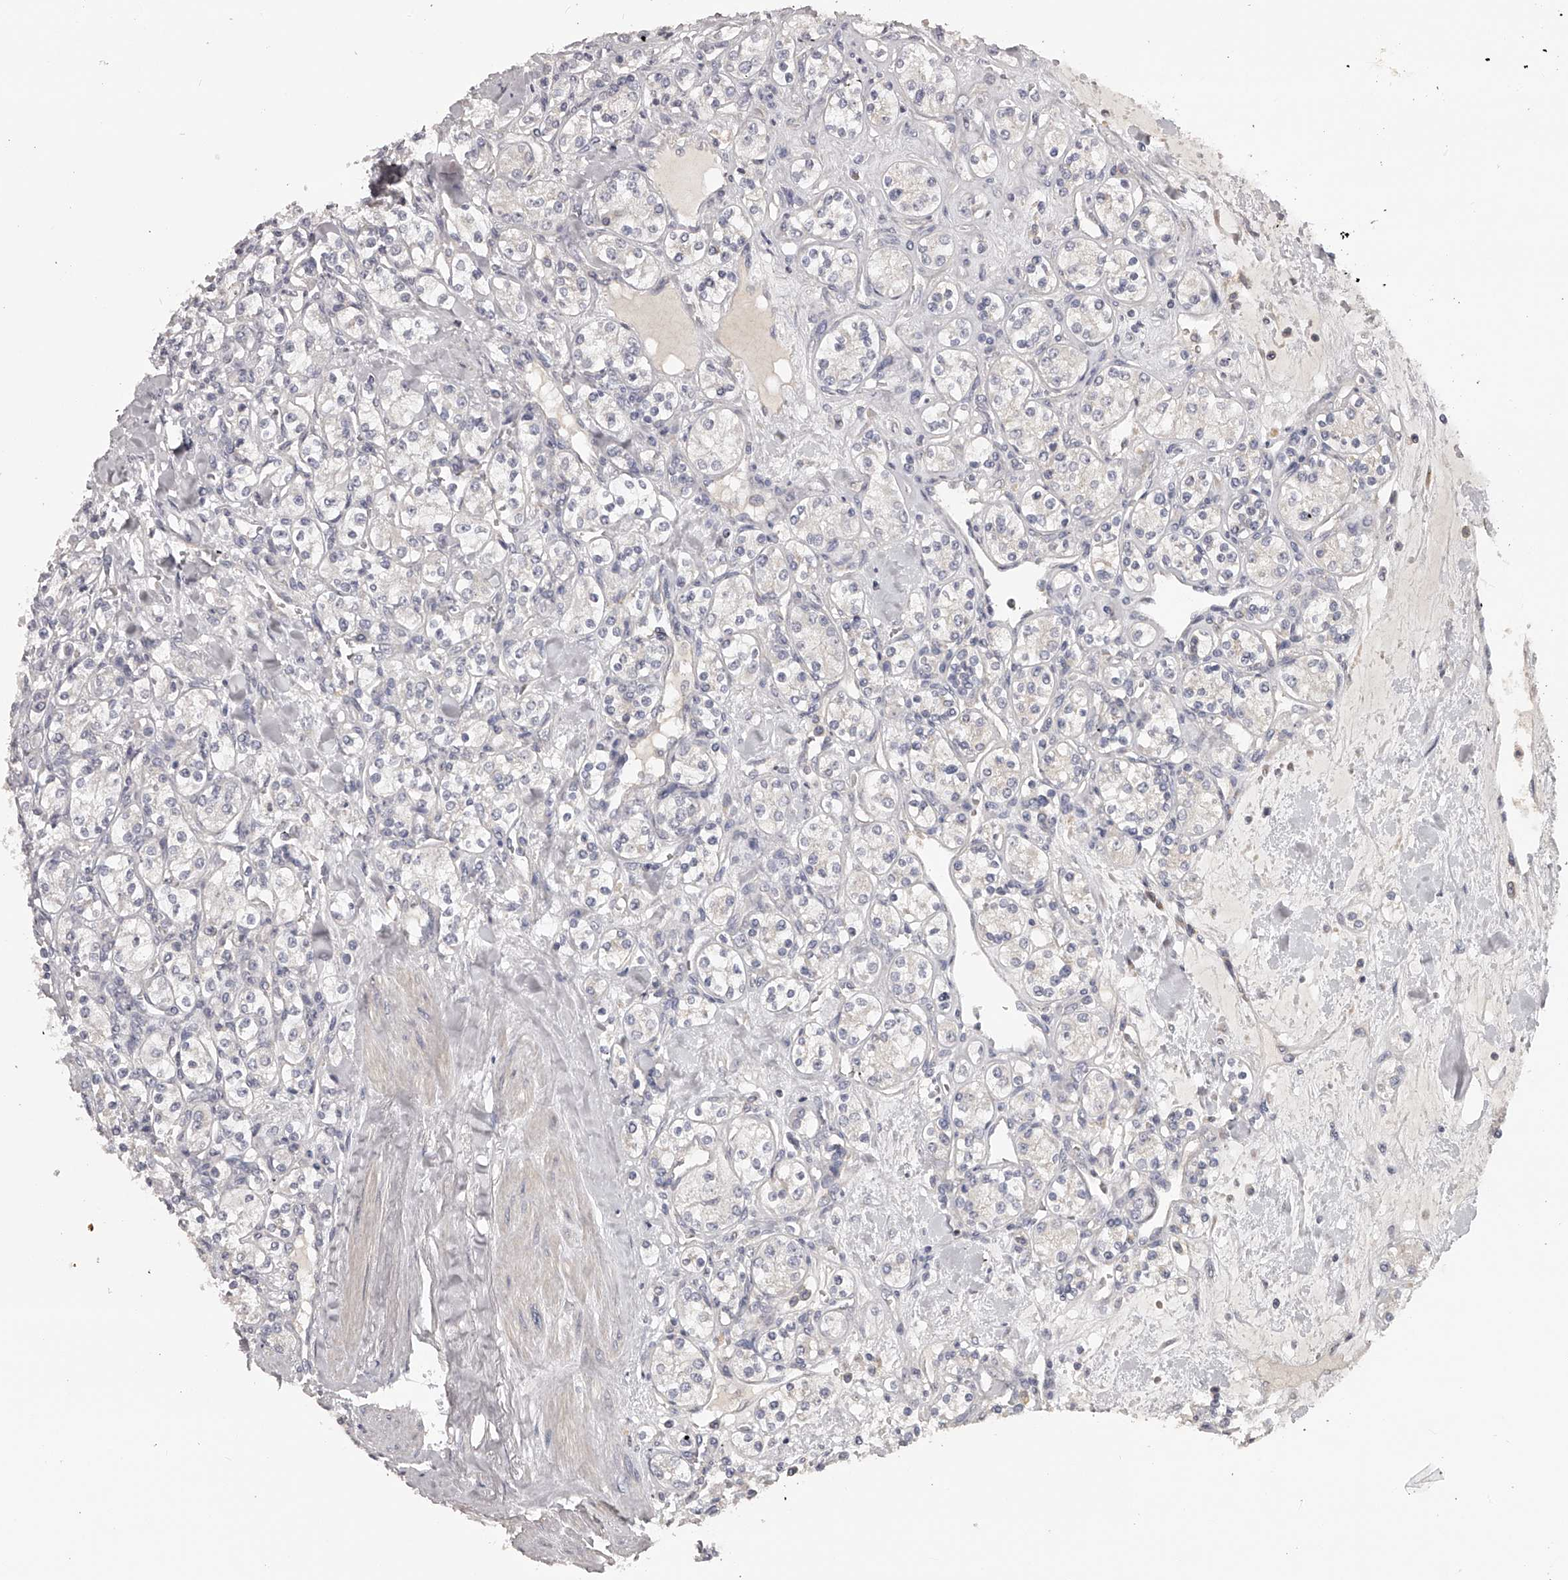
{"staining": {"intensity": "negative", "quantity": "none", "location": "none"}, "tissue": "renal cancer", "cell_type": "Tumor cells", "image_type": "cancer", "snomed": [{"axis": "morphology", "description": "Adenocarcinoma, NOS"}, {"axis": "topography", "description": "Kidney"}], "caption": "IHC micrograph of adenocarcinoma (renal) stained for a protein (brown), which exhibits no positivity in tumor cells.", "gene": "TNN", "patient": {"sex": "male", "age": 77}}